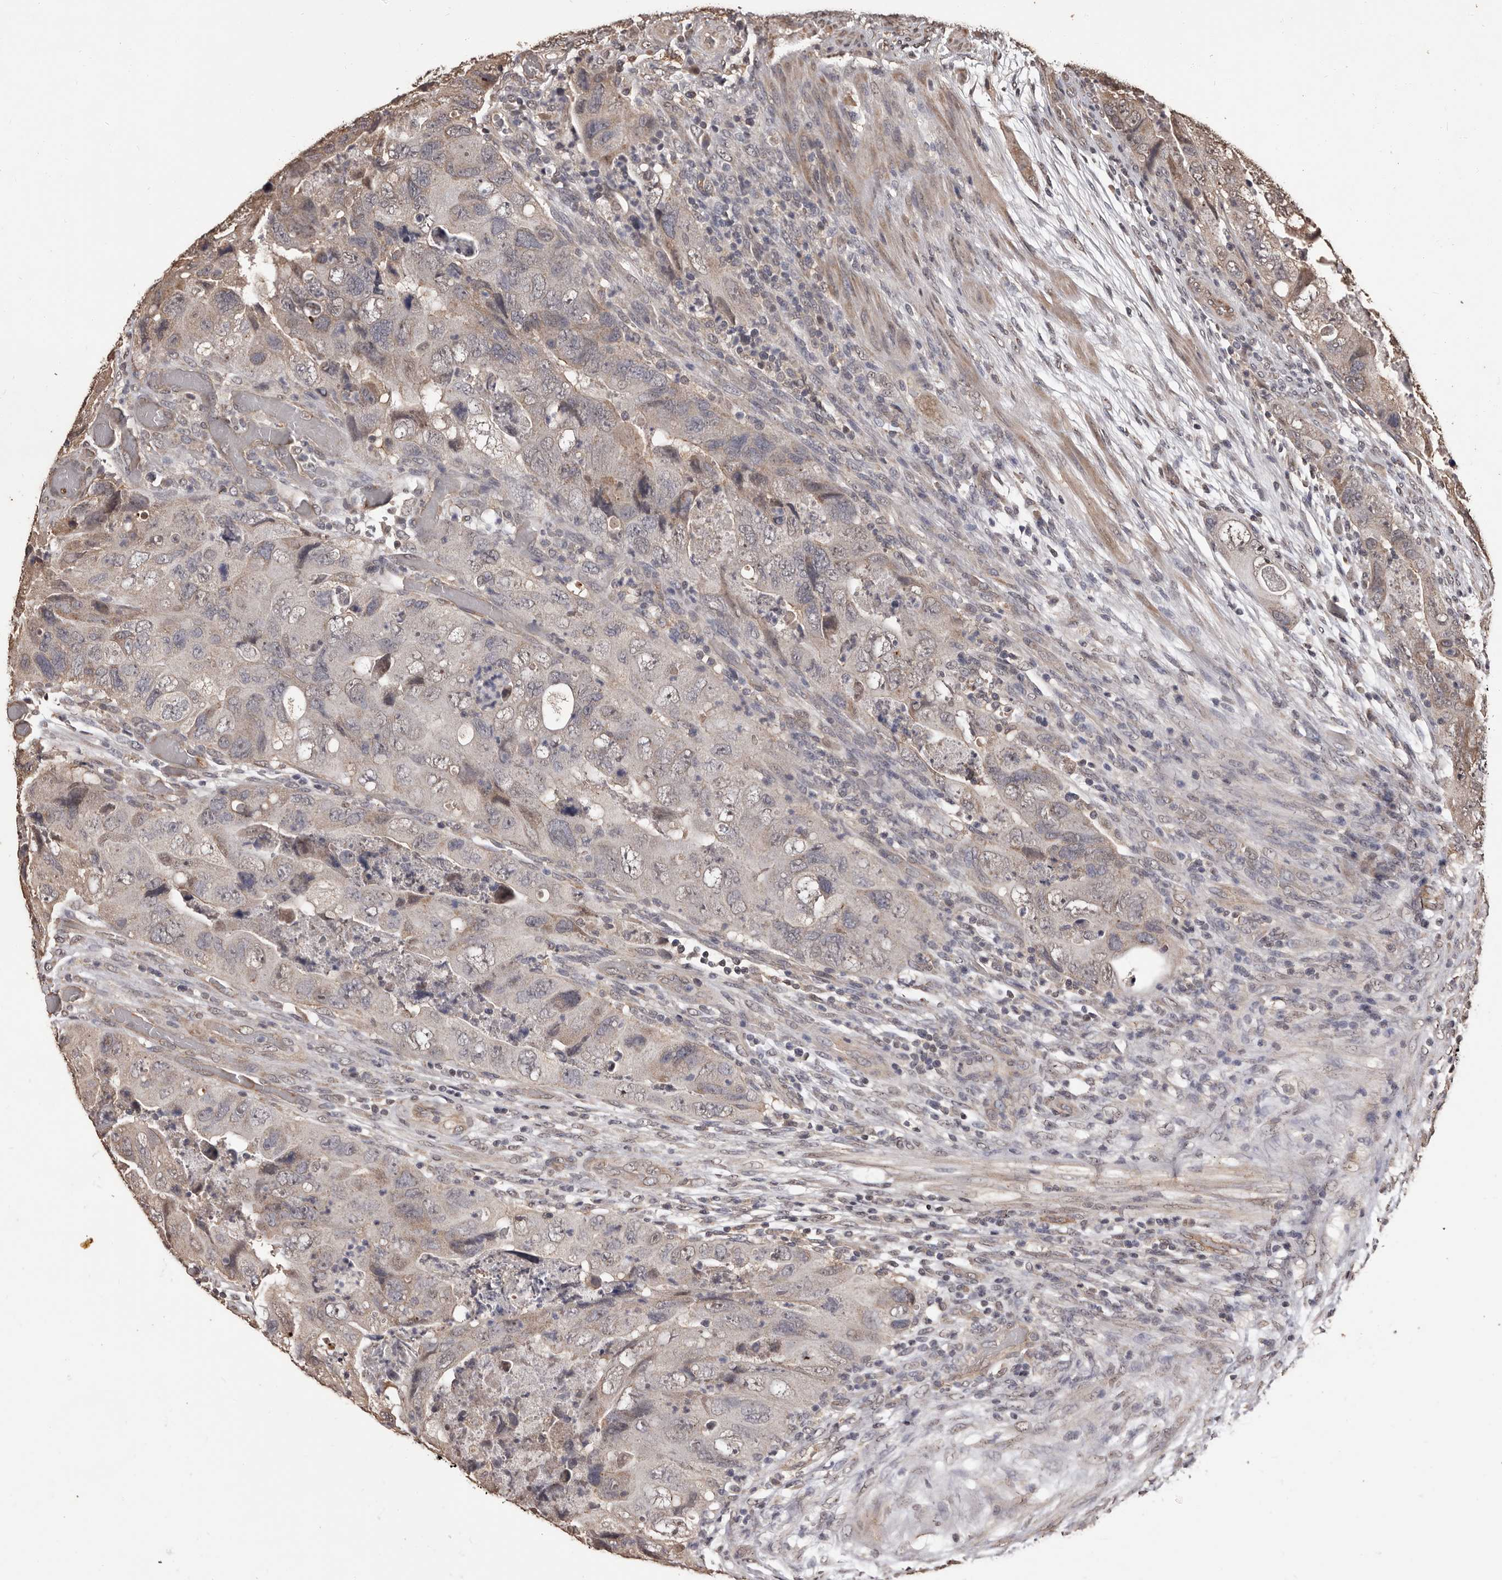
{"staining": {"intensity": "weak", "quantity": "<25%", "location": "cytoplasmic/membranous"}, "tissue": "colorectal cancer", "cell_type": "Tumor cells", "image_type": "cancer", "snomed": [{"axis": "morphology", "description": "Adenocarcinoma, NOS"}, {"axis": "topography", "description": "Rectum"}], "caption": "Tumor cells are negative for brown protein staining in colorectal adenocarcinoma.", "gene": "NAV1", "patient": {"sex": "male", "age": 63}}